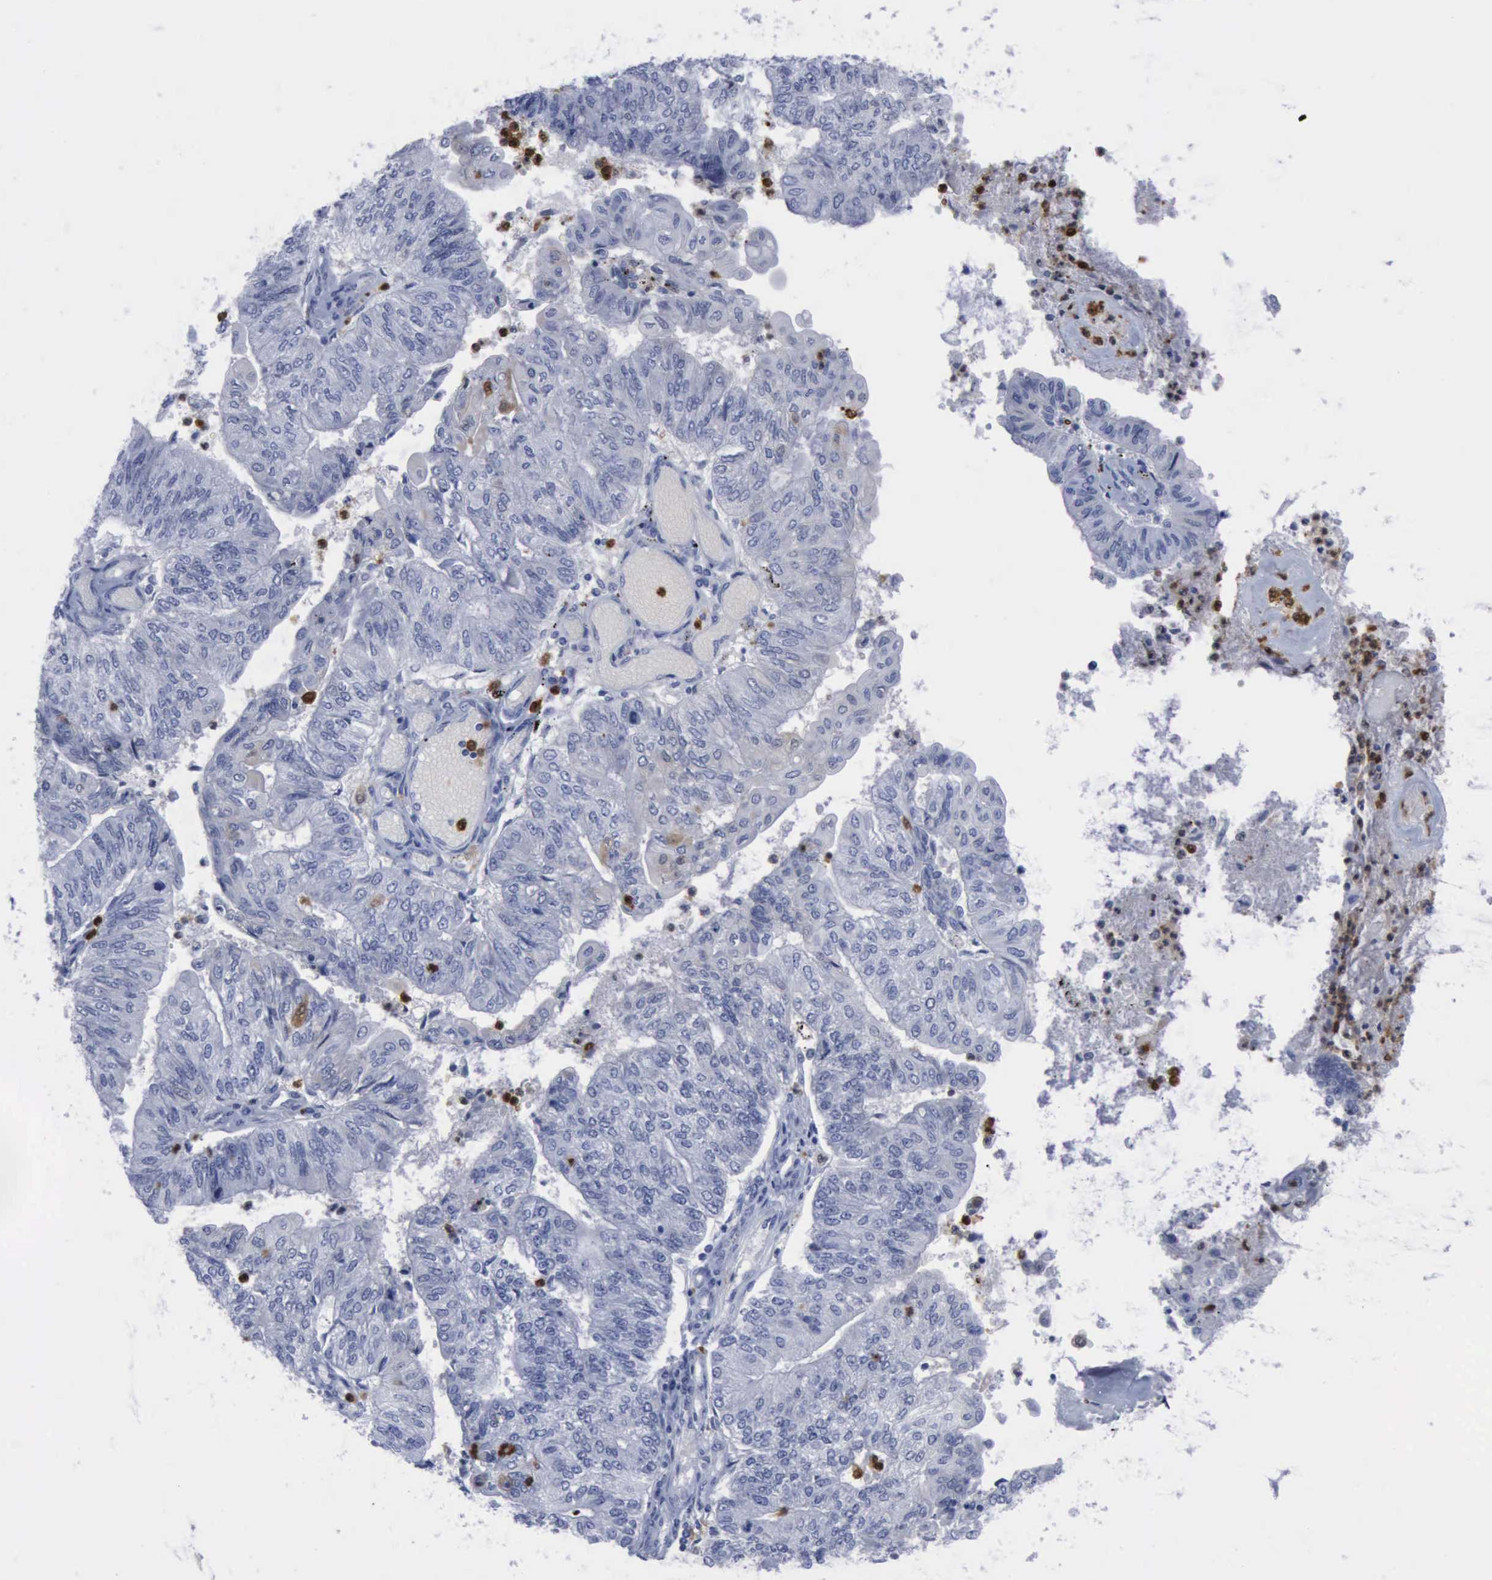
{"staining": {"intensity": "negative", "quantity": "none", "location": "none"}, "tissue": "endometrial cancer", "cell_type": "Tumor cells", "image_type": "cancer", "snomed": [{"axis": "morphology", "description": "Adenocarcinoma, NOS"}, {"axis": "topography", "description": "Endometrium"}], "caption": "Tumor cells are negative for brown protein staining in endometrial cancer (adenocarcinoma).", "gene": "CSTA", "patient": {"sex": "female", "age": 59}}